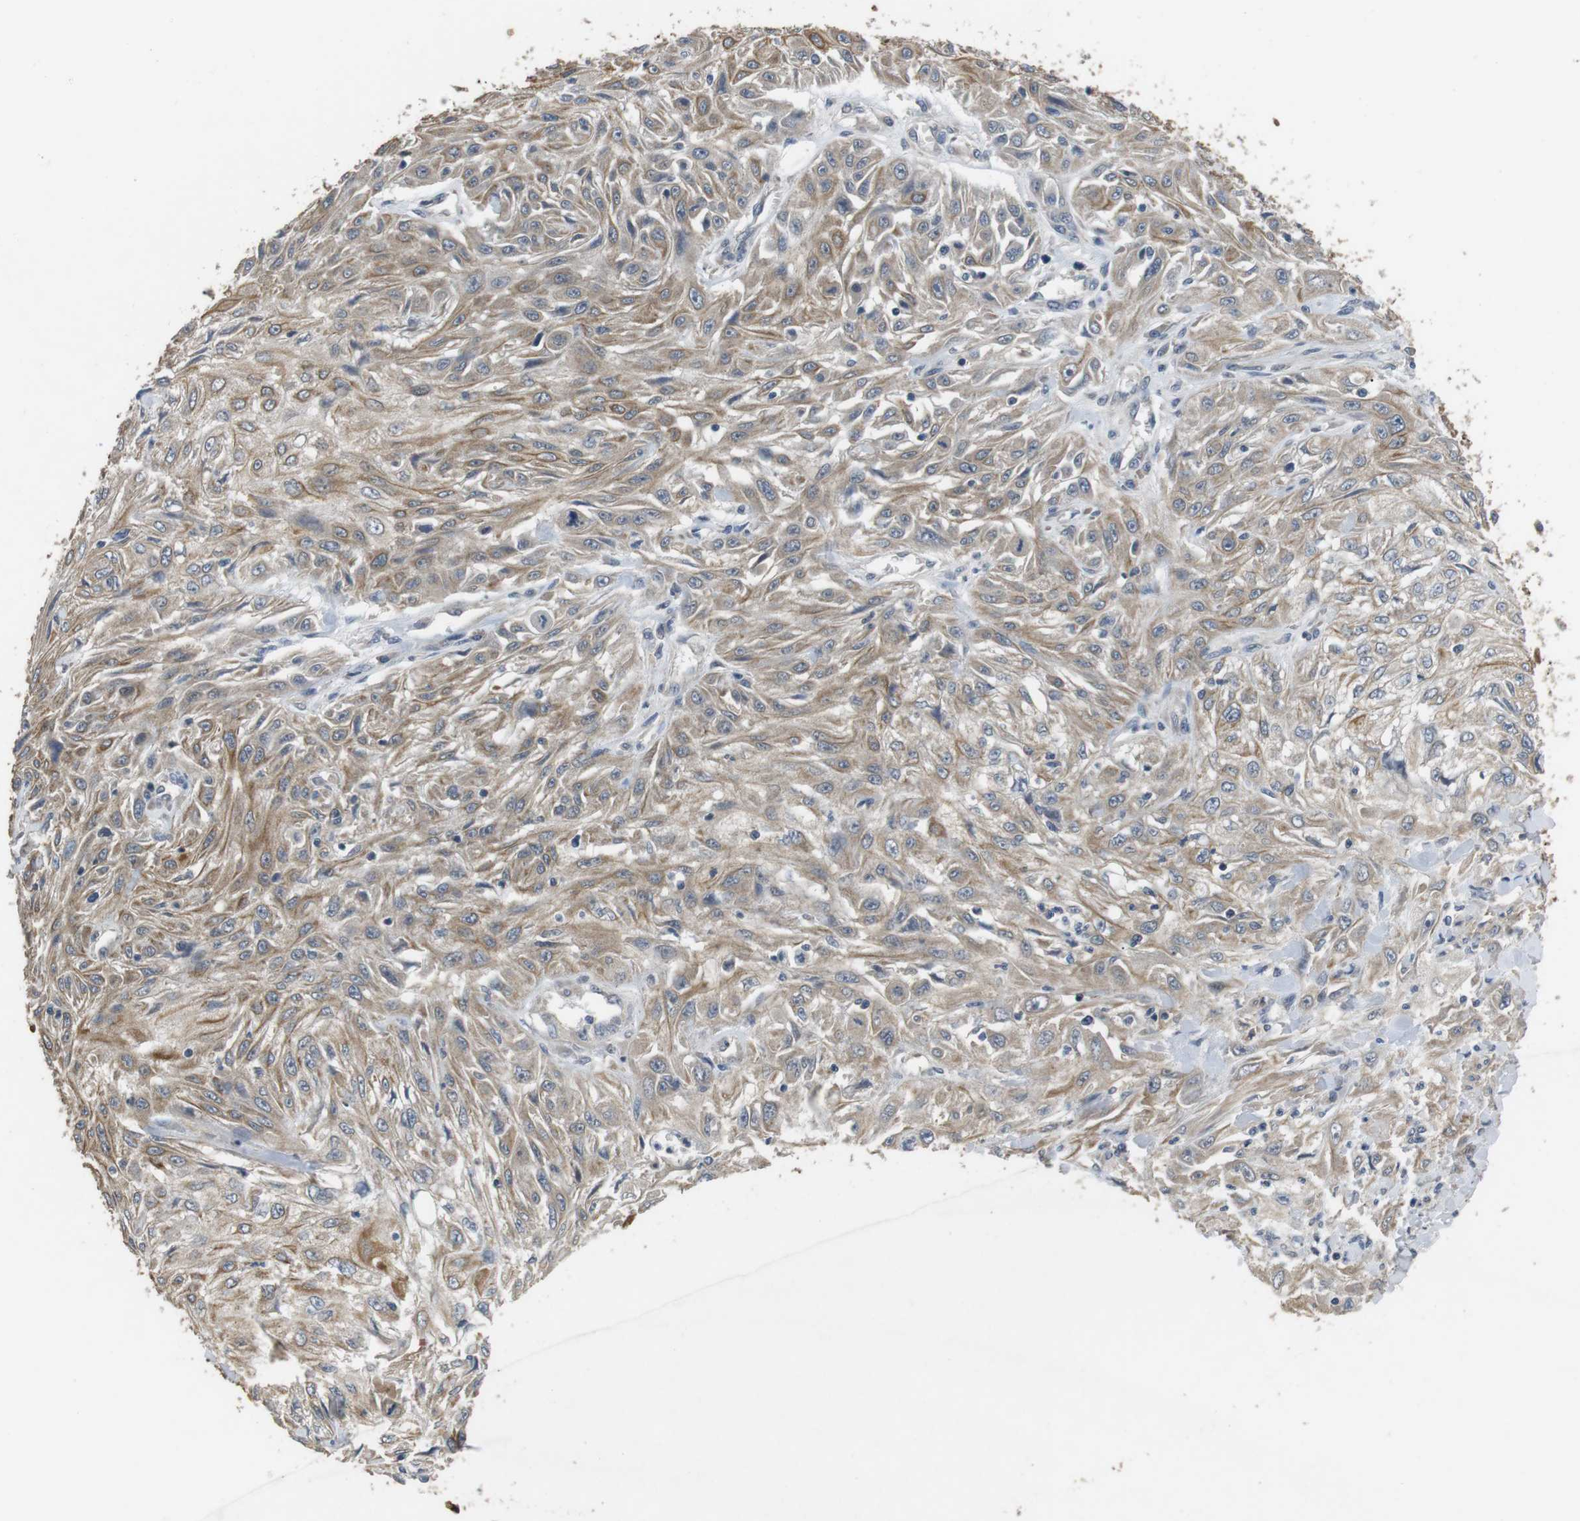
{"staining": {"intensity": "moderate", "quantity": "25%-75%", "location": "cytoplasmic/membranous"}, "tissue": "skin cancer", "cell_type": "Tumor cells", "image_type": "cancer", "snomed": [{"axis": "morphology", "description": "Squamous cell carcinoma, NOS"}, {"axis": "topography", "description": "Skin"}], "caption": "High-magnification brightfield microscopy of skin squamous cell carcinoma stained with DAB (brown) and counterstained with hematoxylin (blue). tumor cells exhibit moderate cytoplasmic/membranous staining is present in about25%-75% of cells.", "gene": "ADGRL3", "patient": {"sex": "male", "age": 75}}